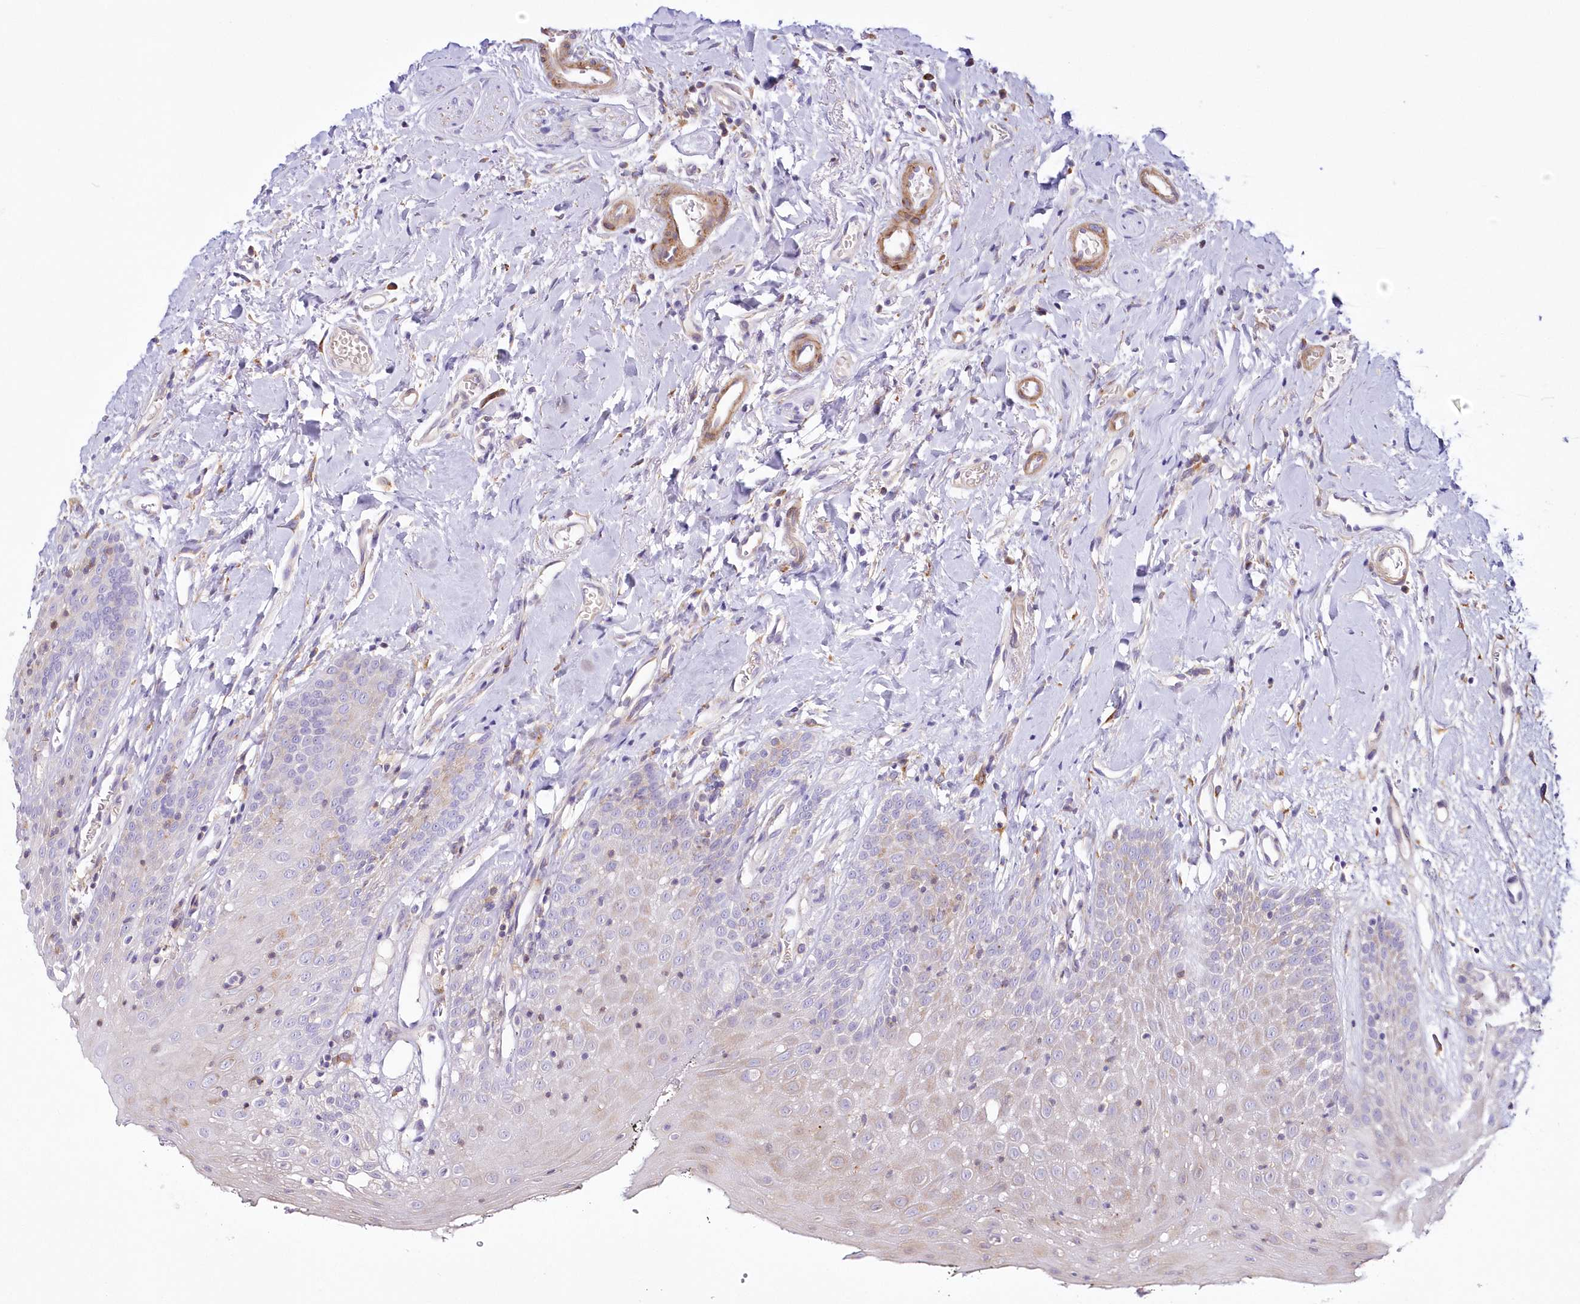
{"staining": {"intensity": "moderate", "quantity": "<25%", "location": "cytoplasmic/membranous"}, "tissue": "oral mucosa", "cell_type": "Squamous epithelial cells", "image_type": "normal", "snomed": [{"axis": "morphology", "description": "Normal tissue, NOS"}, {"axis": "topography", "description": "Oral tissue"}], "caption": "Immunohistochemical staining of normal human oral mucosa reveals <25% levels of moderate cytoplasmic/membranous protein positivity in approximately <25% of squamous epithelial cells. The staining was performed using DAB to visualize the protein expression in brown, while the nuclei were stained in blue with hematoxylin (Magnification: 20x).", "gene": "ARFGEF3", "patient": {"sex": "male", "age": 74}}